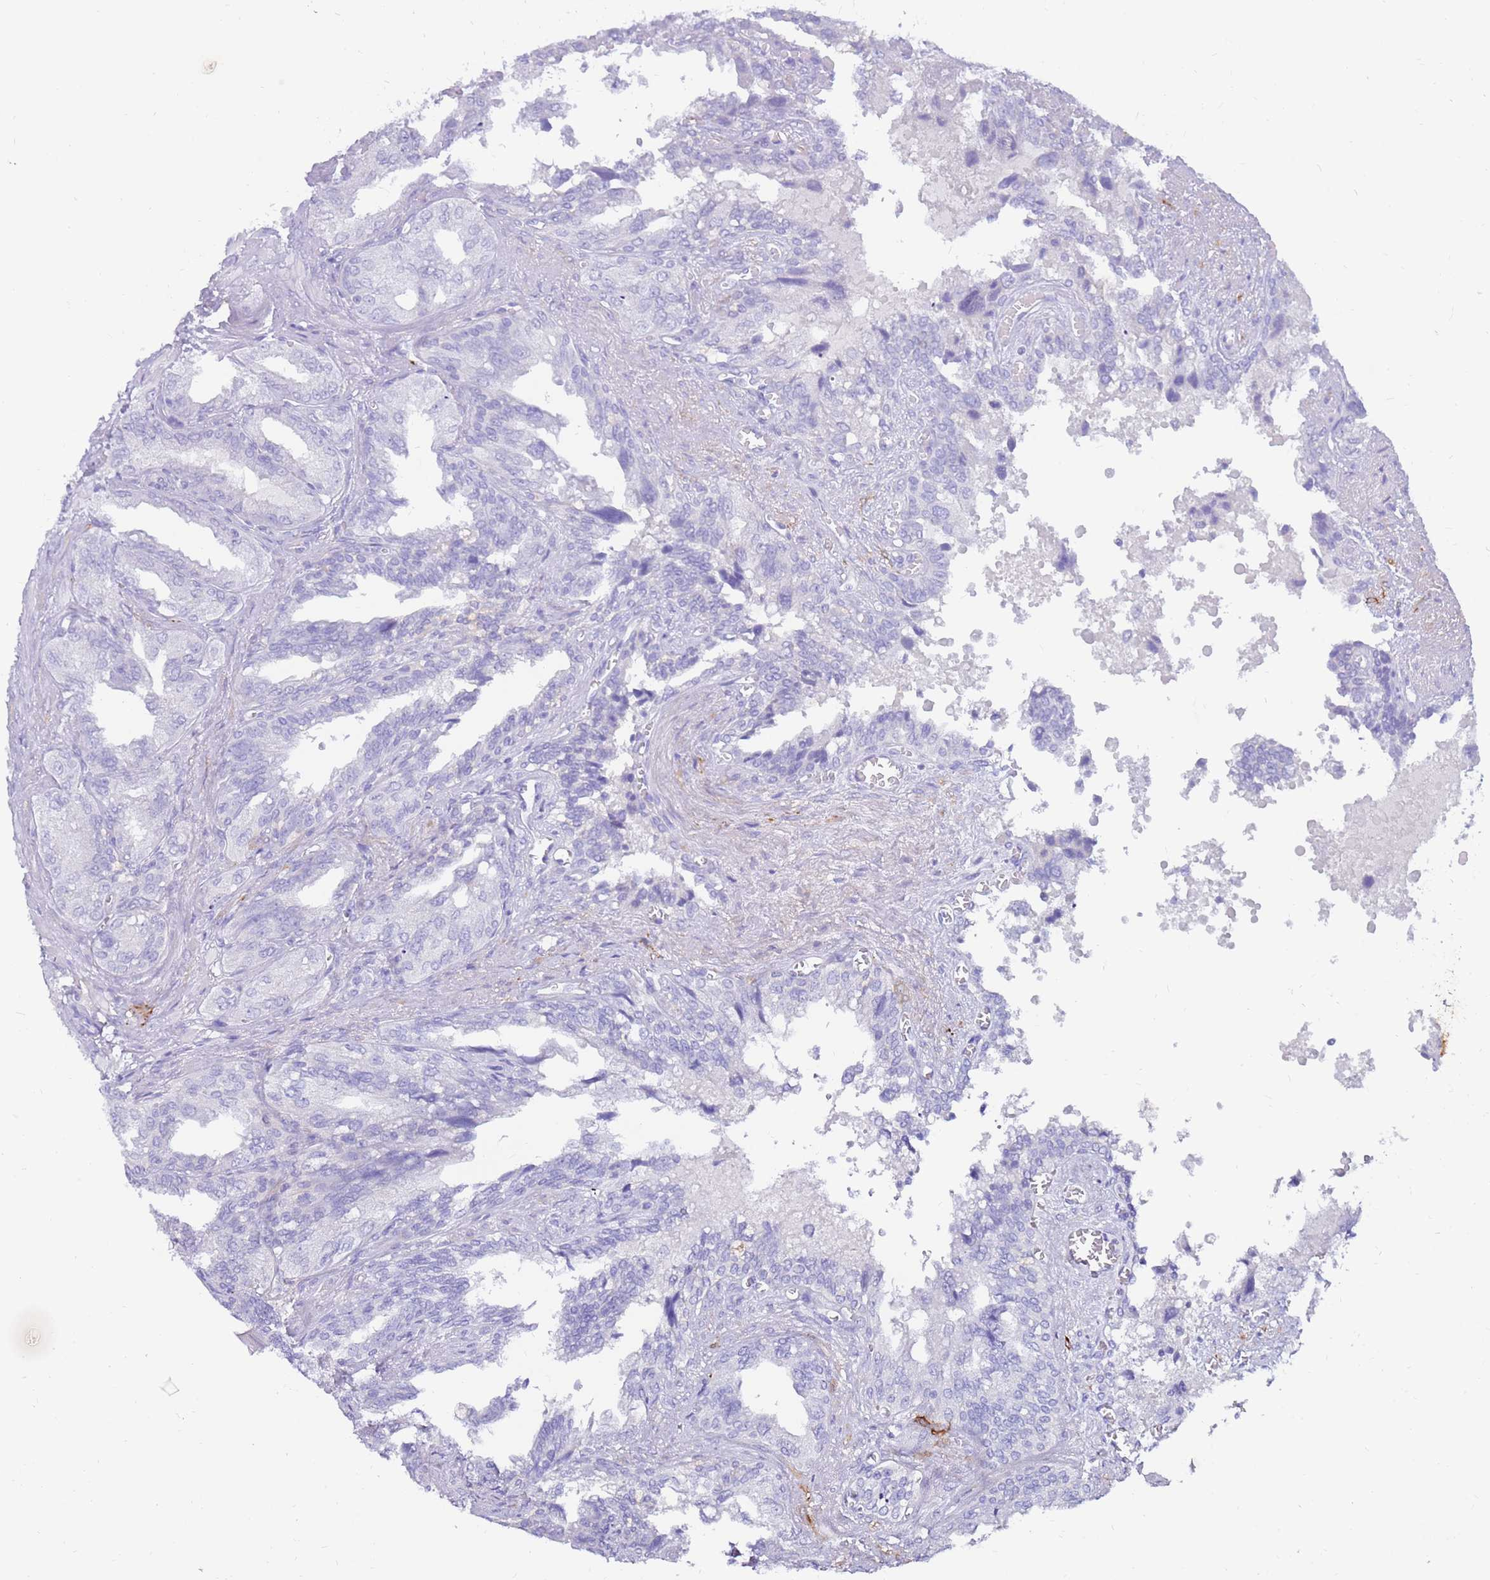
{"staining": {"intensity": "negative", "quantity": "none", "location": "none"}, "tissue": "seminal vesicle", "cell_type": "Glandular cells", "image_type": "normal", "snomed": [{"axis": "morphology", "description": "Normal tissue, NOS"}, {"axis": "topography", "description": "Seminal veicle"}], "caption": "An image of human seminal vesicle is negative for staining in glandular cells. (Immunohistochemistry, brightfield microscopy, high magnification).", "gene": "EVPLL", "patient": {"sex": "male", "age": 67}}